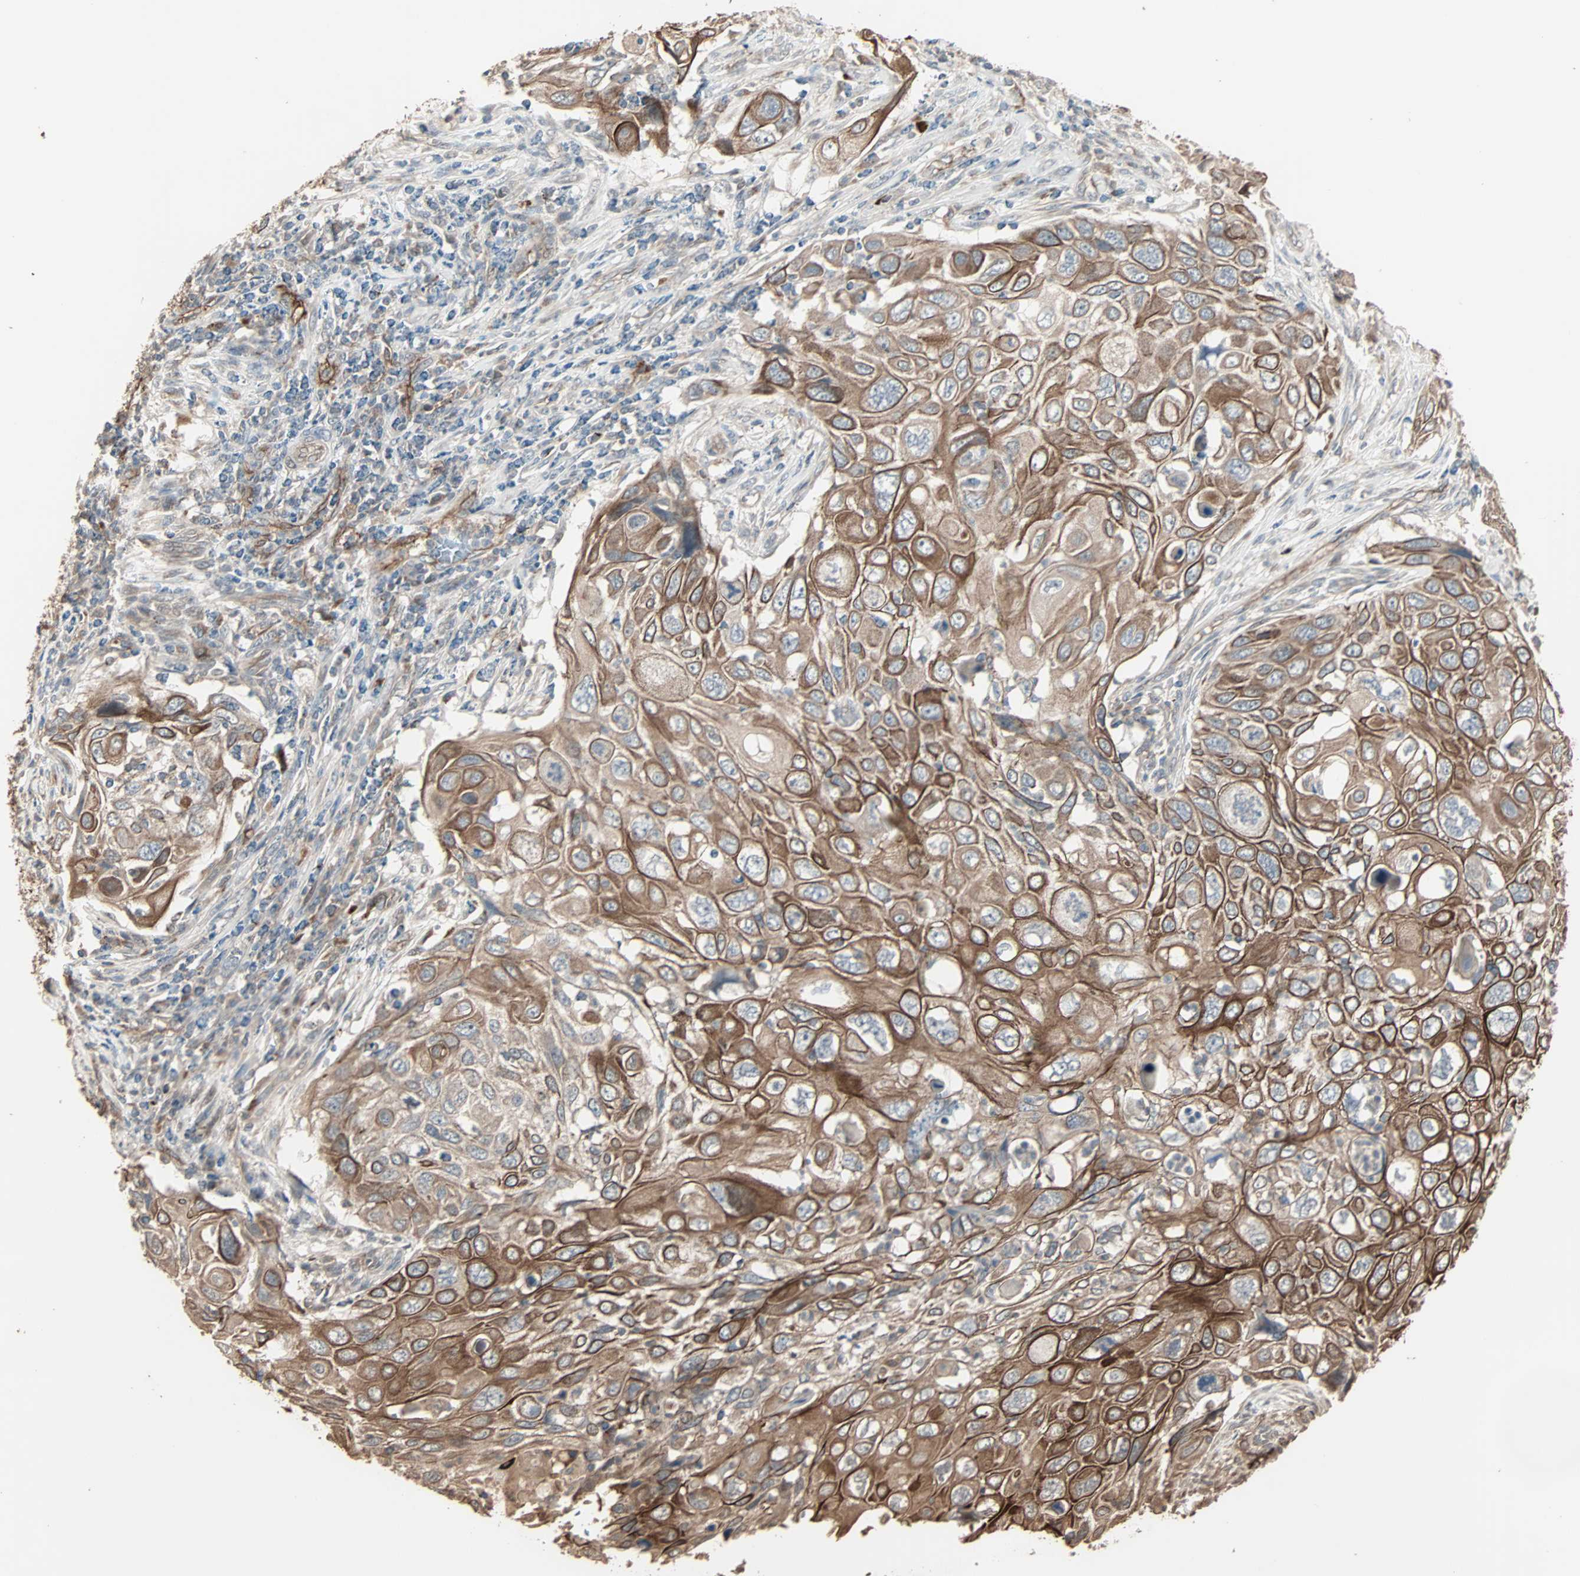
{"staining": {"intensity": "strong", "quantity": ">75%", "location": "cytoplasmic/membranous"}, "tissue": "cervical cancer", "cell_type": "Tumor cells", "image_type": "cancer", "snomed": [{"axis": "morphology", "description": "Squamous cell carcinoma, NOS"}, {"axis": "topography", "description": "Cervix"}], "caption": "A brown stain labels strong cytoplasmic/membranous expression of a protein in cervical cancer (squamous cell carcinoma) tumor cells. The staining is performed using DAB (3,3'-diaminobenzidine) brown chromogen to label protein expression. The nuclei are counter-stained blue using hematoxylin.", "gene": "CALCRL", "patient": {"sex": "female", "age": 70}}